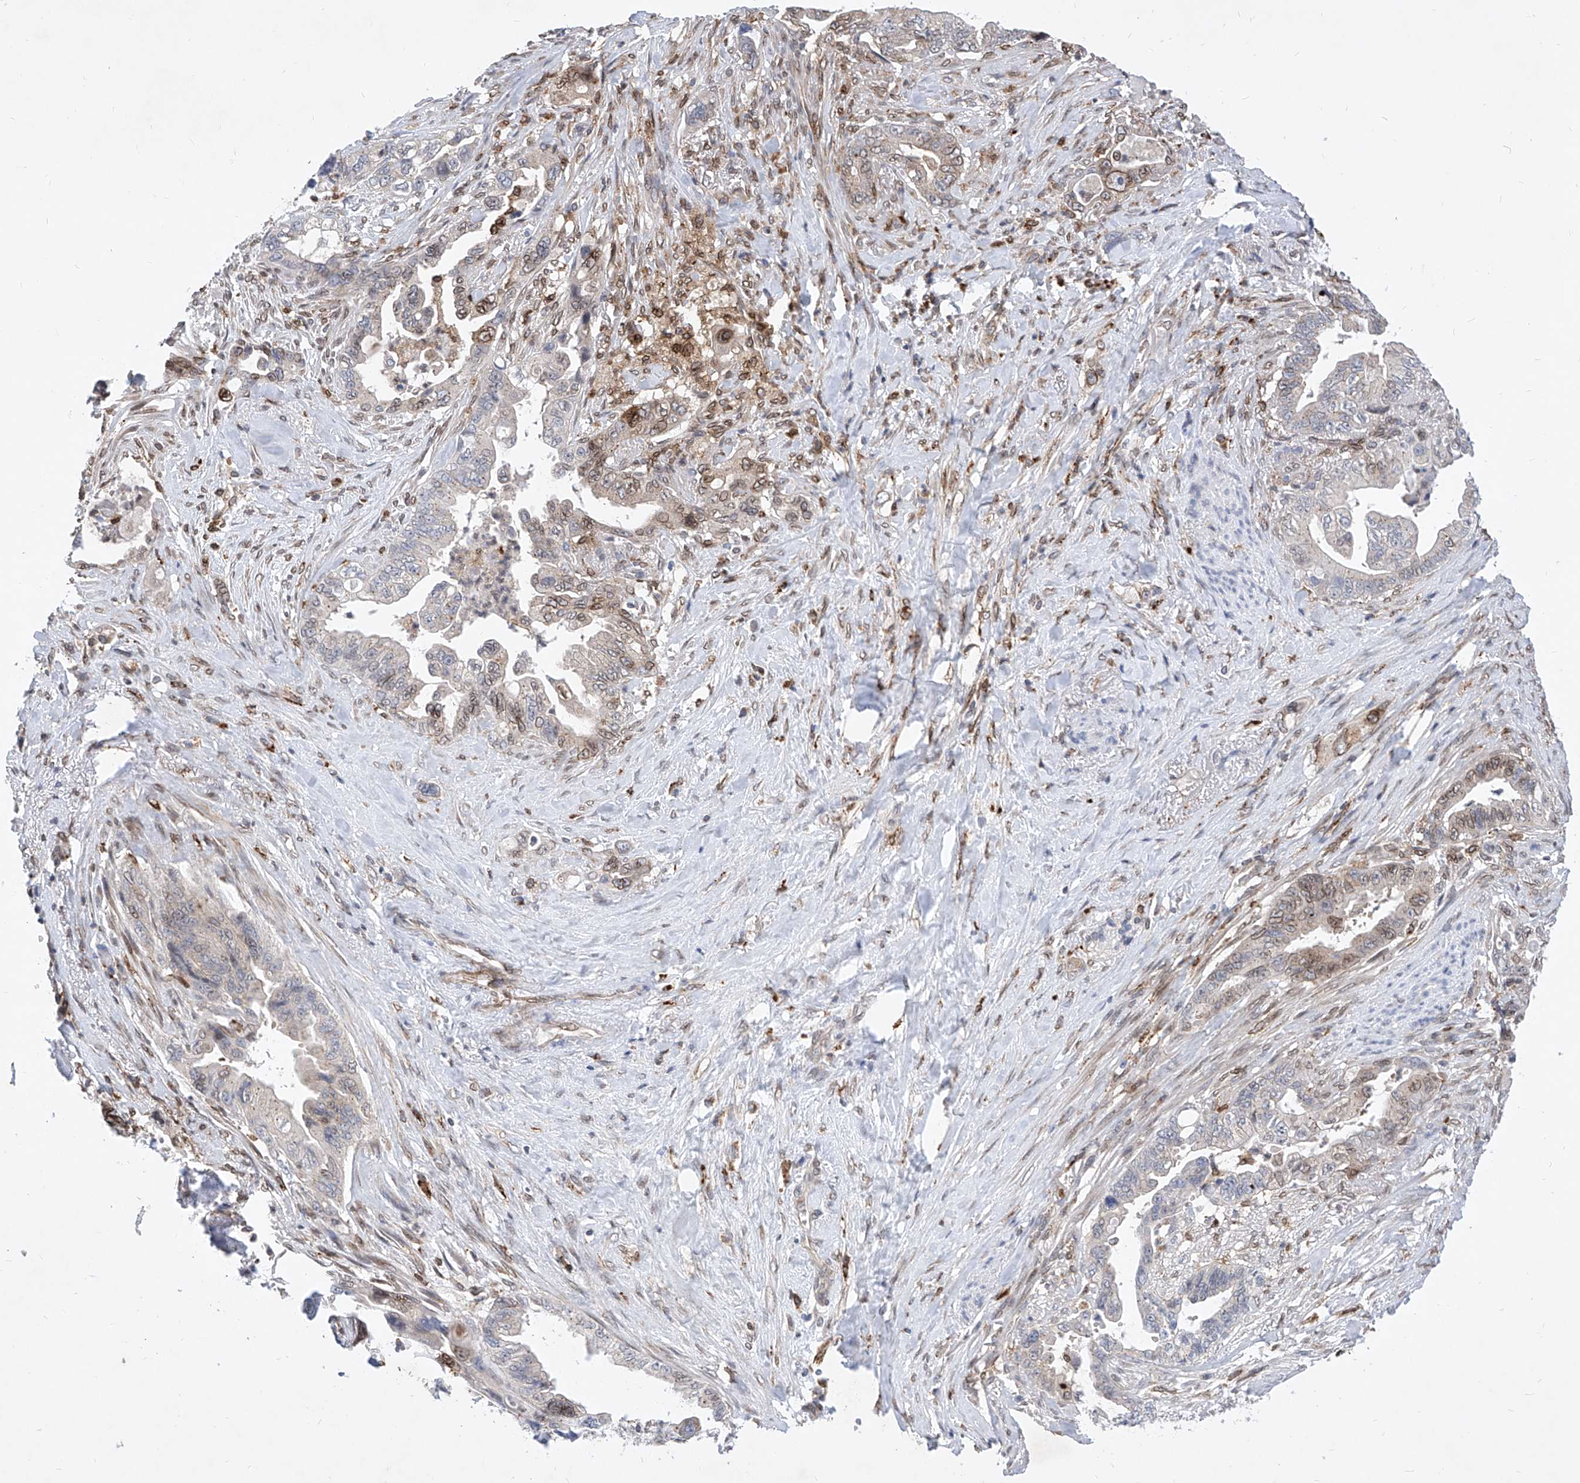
{"staining": {"intensity": "moderate", "quantity": "<25%", "location": "nuclear"}, "tissue": "pancreatic cancer", "cell_type": "Tumor cells", "image_type": "cancer", "snomed": [{"axis": "morphology", "description": "Adenocarcinoma, NOS"}, {"axis": "topography", "description": "Pancreas"}], "caption": "Immunohistochemical staining of pancreatic adenocarcinoma demonstrates low levels of moderate nuclear staining in about <25% of tumor cells. (Stains: DAB in brown, nuclei in blue, Microscopy: brightfield microscopy at high magnification).", "gene": "MX2", "patient": {"sex": "male", "age": 70}}